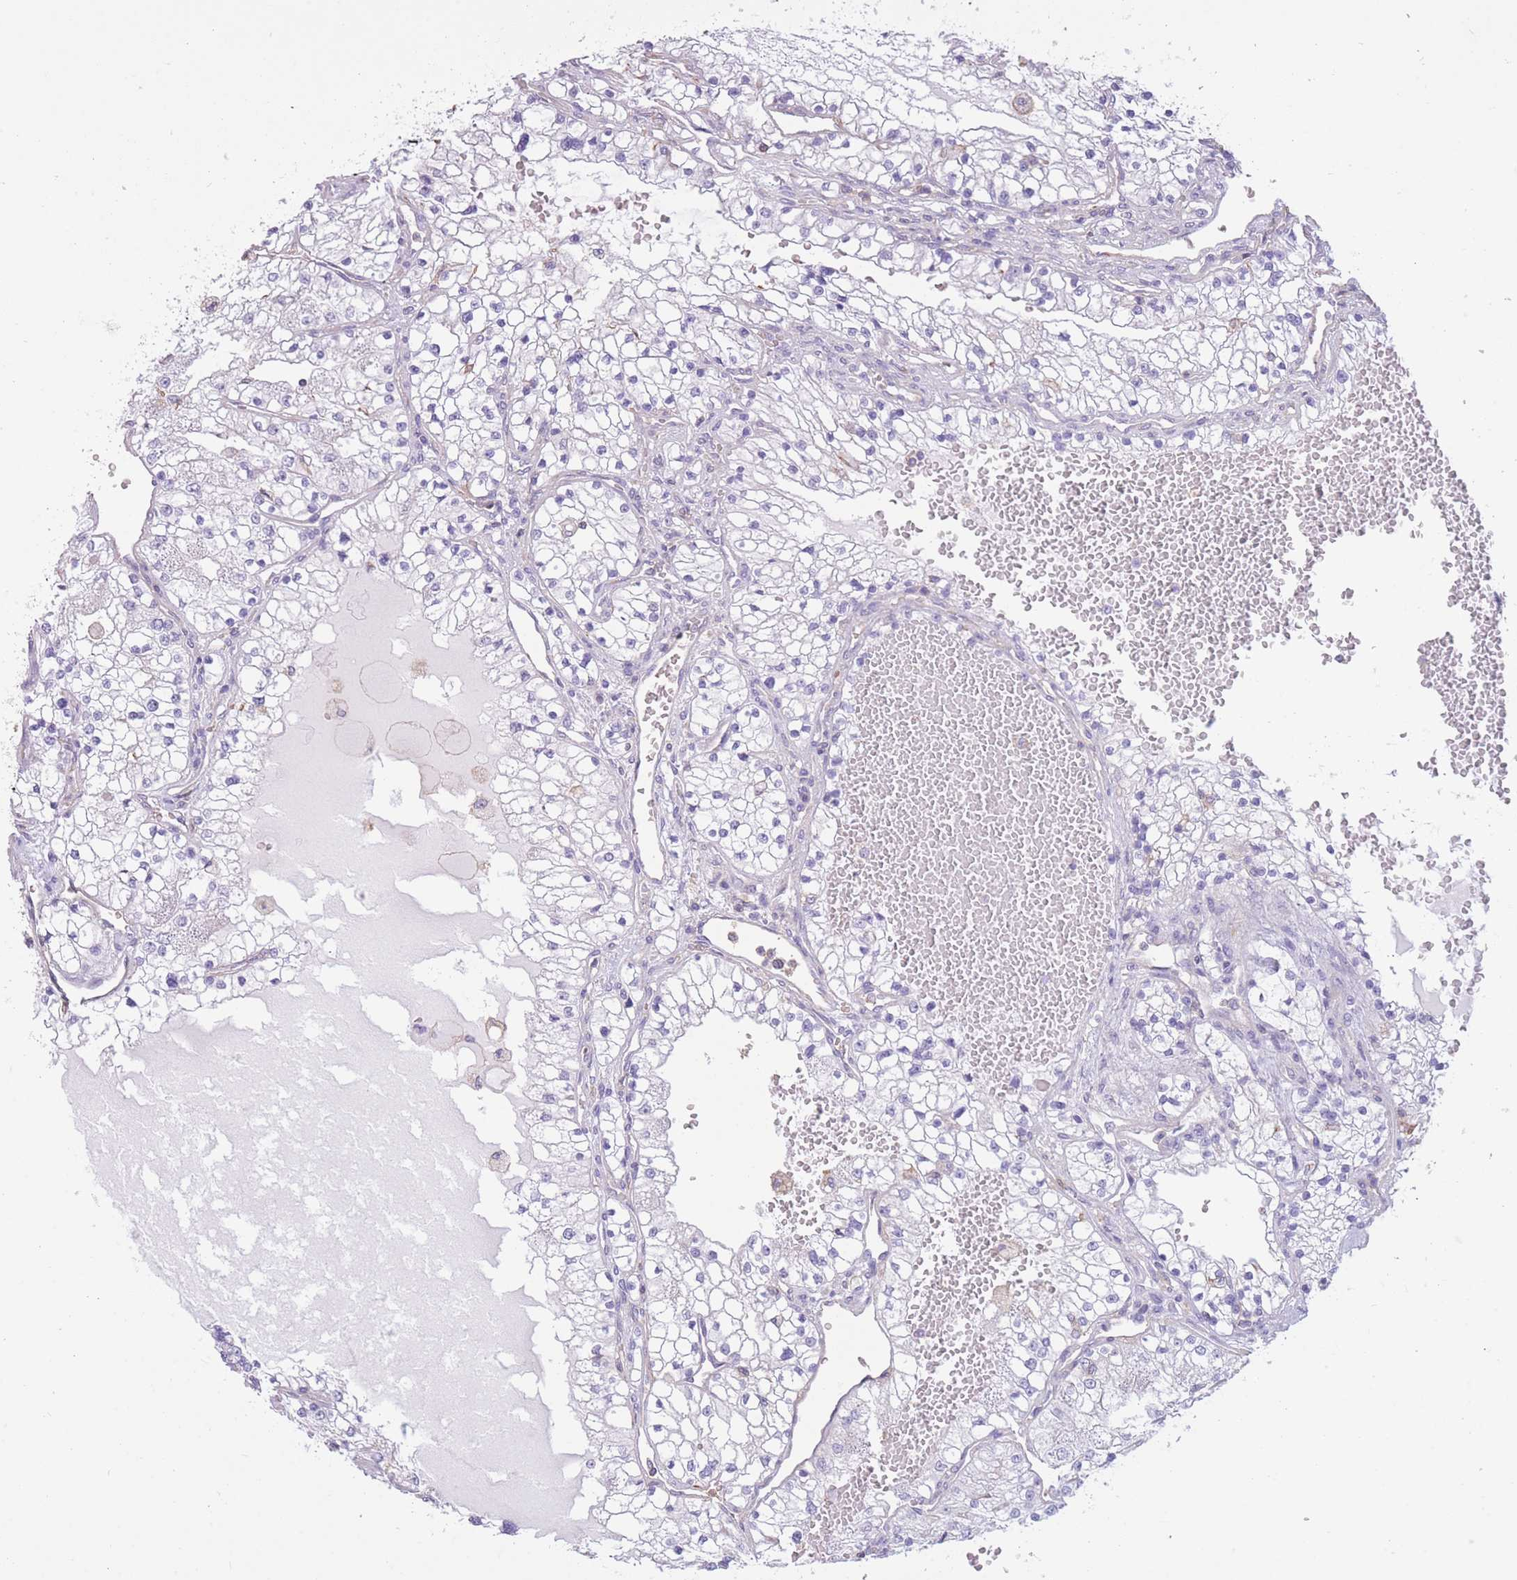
{"staining": {"intensity": "negative", "quantity": "none", "location": "none"}, "tissue": "renal cancer", "cell_type": "Tumor cells", "image_type": "cancer", "snomed": [{"axis": "morphology", "description": "Normal tissue, NOS"}, {"axis": "morphology", "description": "Adenocarcinoma, NOS"}, {"axis": "topography", "description": "Kidney"}], "caption": "Adenocarcinoma (renal) was stained to show a protein in brown. There is no significant staining in tumor cells.", "gene": "PDHA1", "patient": {"sex": "male", "age": 68}}